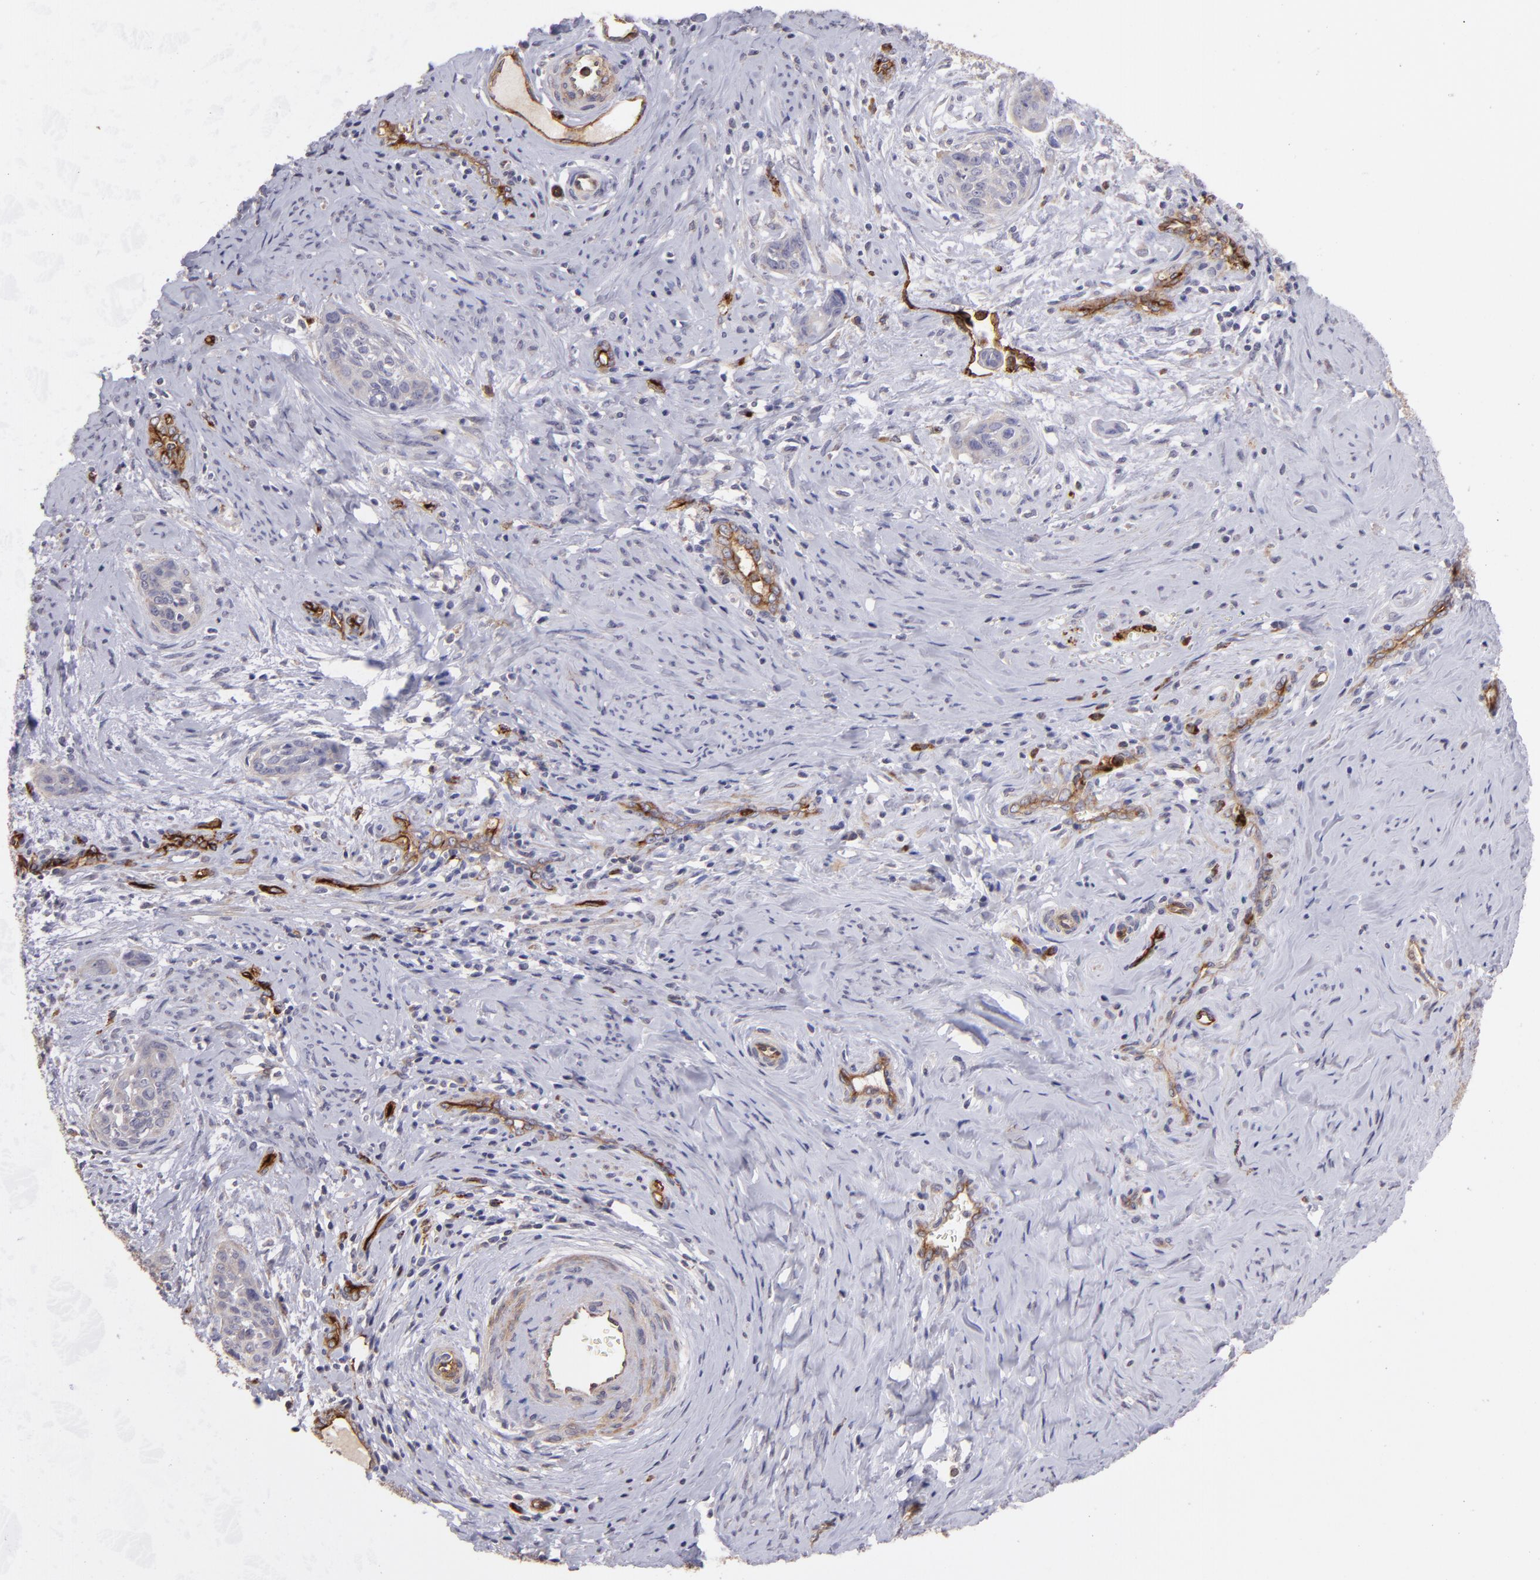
{"staining": {"intensity": "negative", "quantity": "none", "location": "none"}, "tissue": "cervical cancer", "cell_type": "Tumor cells", "image_type": "cancer", "snomed": [{"axis": "morphology", "description": "Squamous cell carcinoma, NOS"}, {"axis": "topography", "description": "Cervix"}], "caption": "The immunohistochemistry histopathology image has no significant staining in tumor cells of cervical cancer tissue.", "gene": "DYSF", "patient": {"sex": "female", "age": 33}}